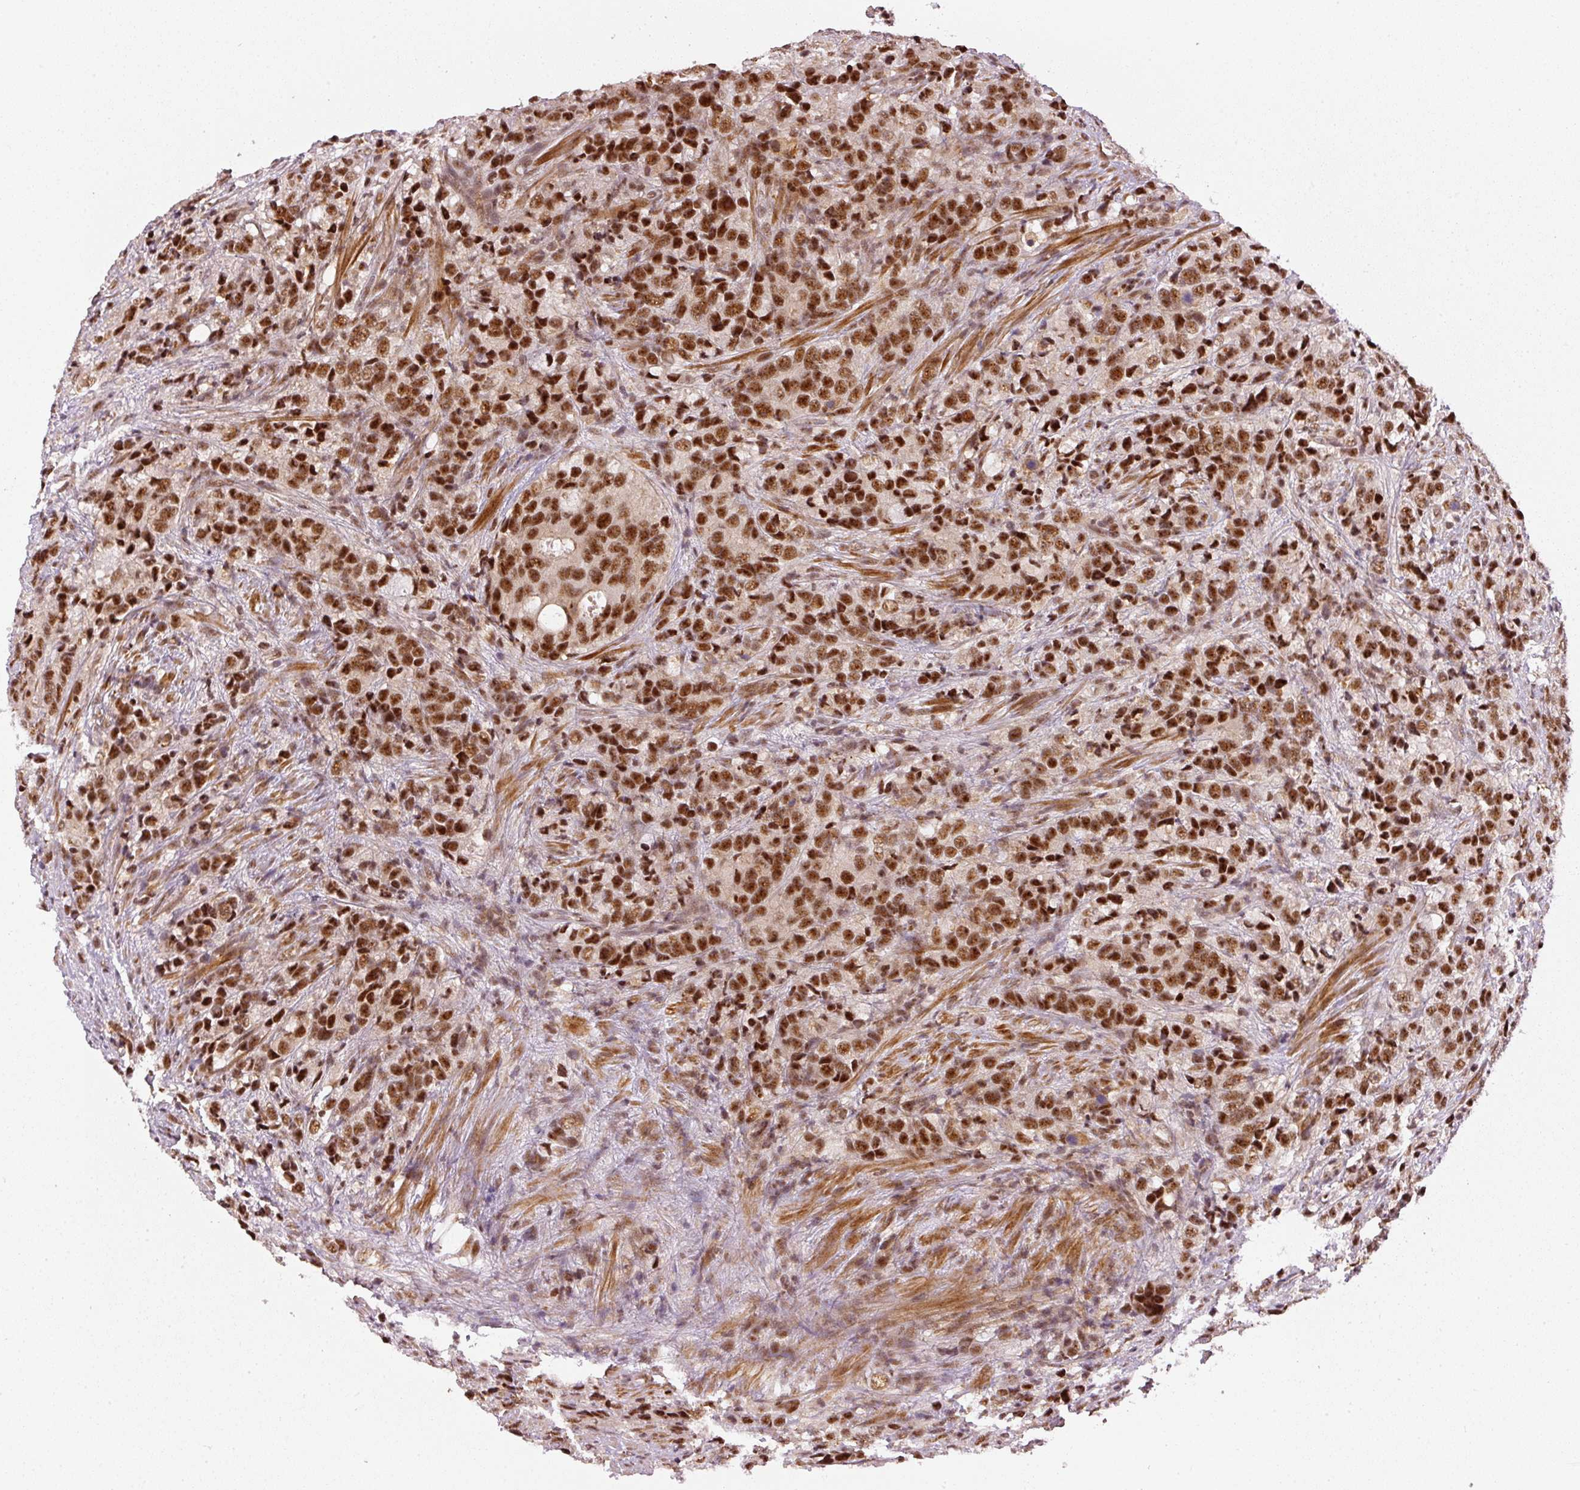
{"staining": {"intensity": "strong", "quantity": ">75%", "location": "nuclear"}, "tissue": "prostate cancer", "cell_type": "Tumor cells", "image_type": "cancer", "snomed": [{"axis": "morphology", "description": "Adenocarcinoma, High grade"}, {"axis": "topography", "description": "Prostate"}], "caption": "Human prostate cancer stained with a protein marker exhibits strong staining in tumor cells.", "gene": "THOC6", "patient": {"sex": "male", "age": 62}}